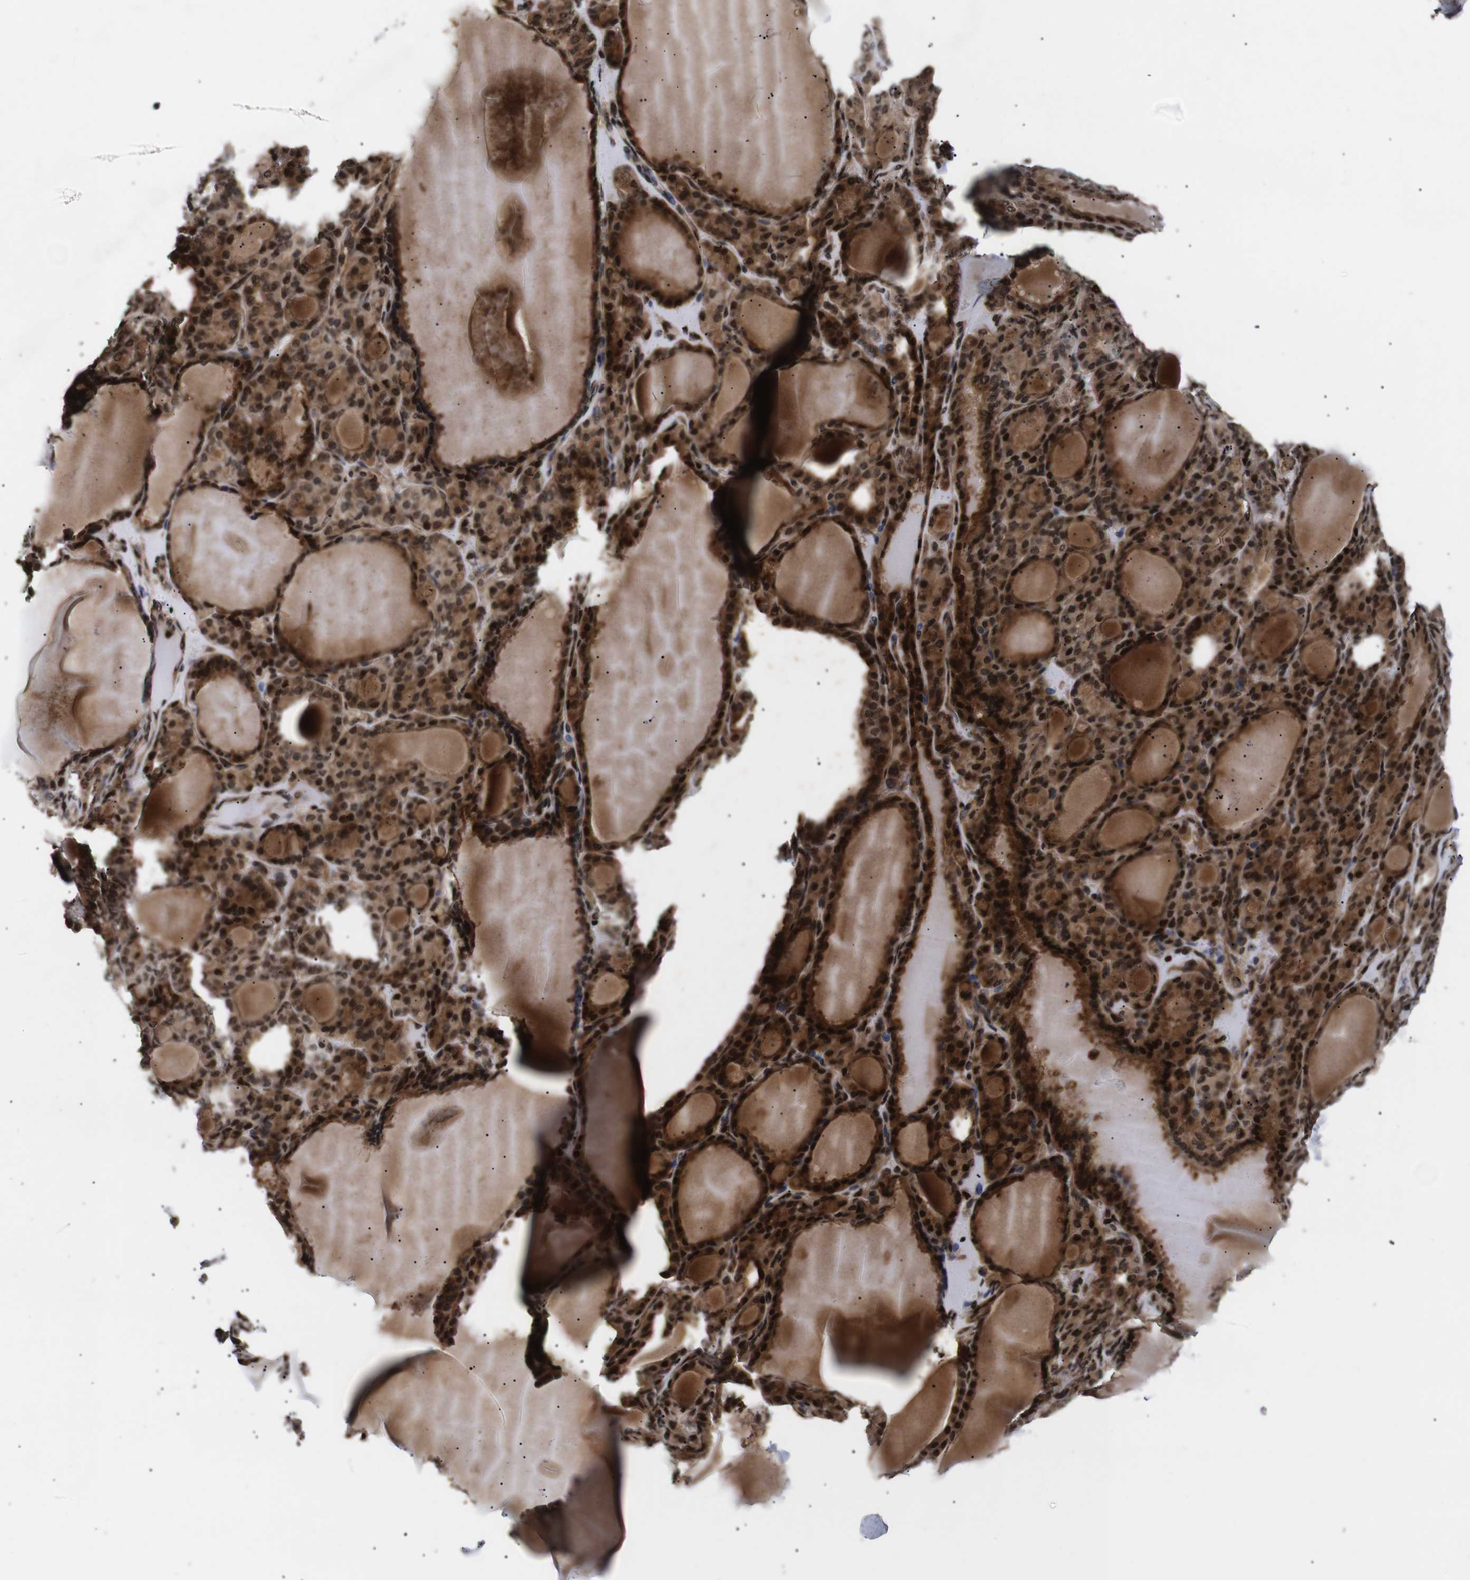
{"staining": {"intensity": "strong", "quantity": ">75%", "location": "cytoplasmic/membranous,nuclear"}, "tissue": "thyroid gland", "cell_type": "Glandular cells", "image_type": "normal", "snomed": [{"axis": "morphology", "description": "Normal tissue, NOS"}, {"axis": "topography", "description": "Thyroid gland"}], "caption": "Approximately >75% of glandular cells in benign thyroid gland reveal strong cytoplasmic/membranous,nuclear protein staining as visualized by brown immunohistochemical staining.", "gene": "KIF23", "patient": {"sex": "female", "age": 28}}